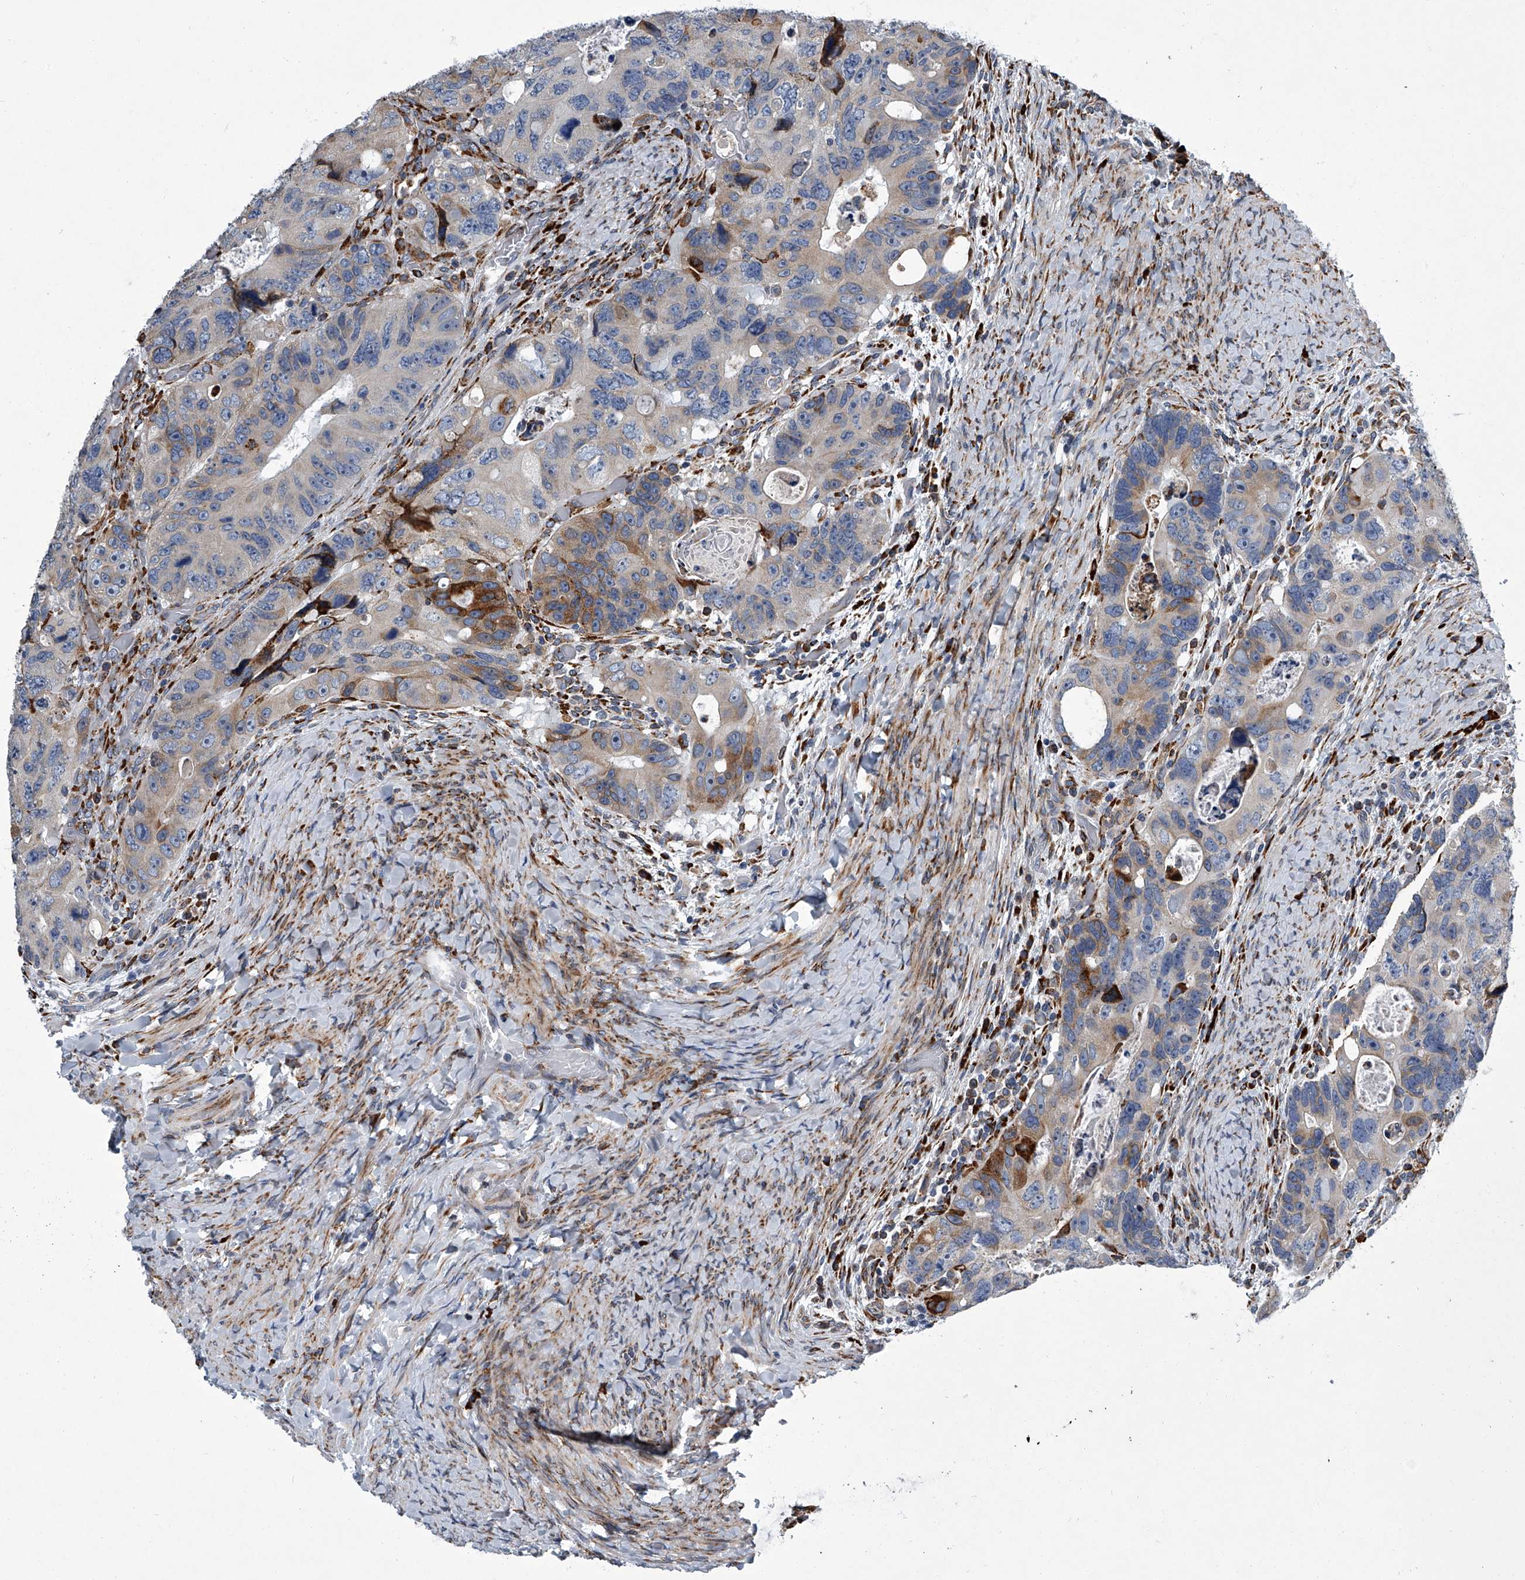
{"staining": {"intensity": "moderate", "quantity": "<25%", "location": "cytoplasmic/membranous"}, "tissue": "colorectal cancer", "cell_type": "Tumor cells", "image_type": "cancer", "snomed": [{"axis": "morphology", "description": "Adenocarcinoma, NOS"}, {"axis": "topography", "description": "Rectum"}], "caption": "Adenocarcinoma (colorectal) stained for a protein displays moderate cytoplasmic/membranous positivity in tumor cells. (Brightfield microscopy of DAB IHC at high magnification).", "gene": "TMEM63C", "patient": {"sex": "male", "age": 59}}